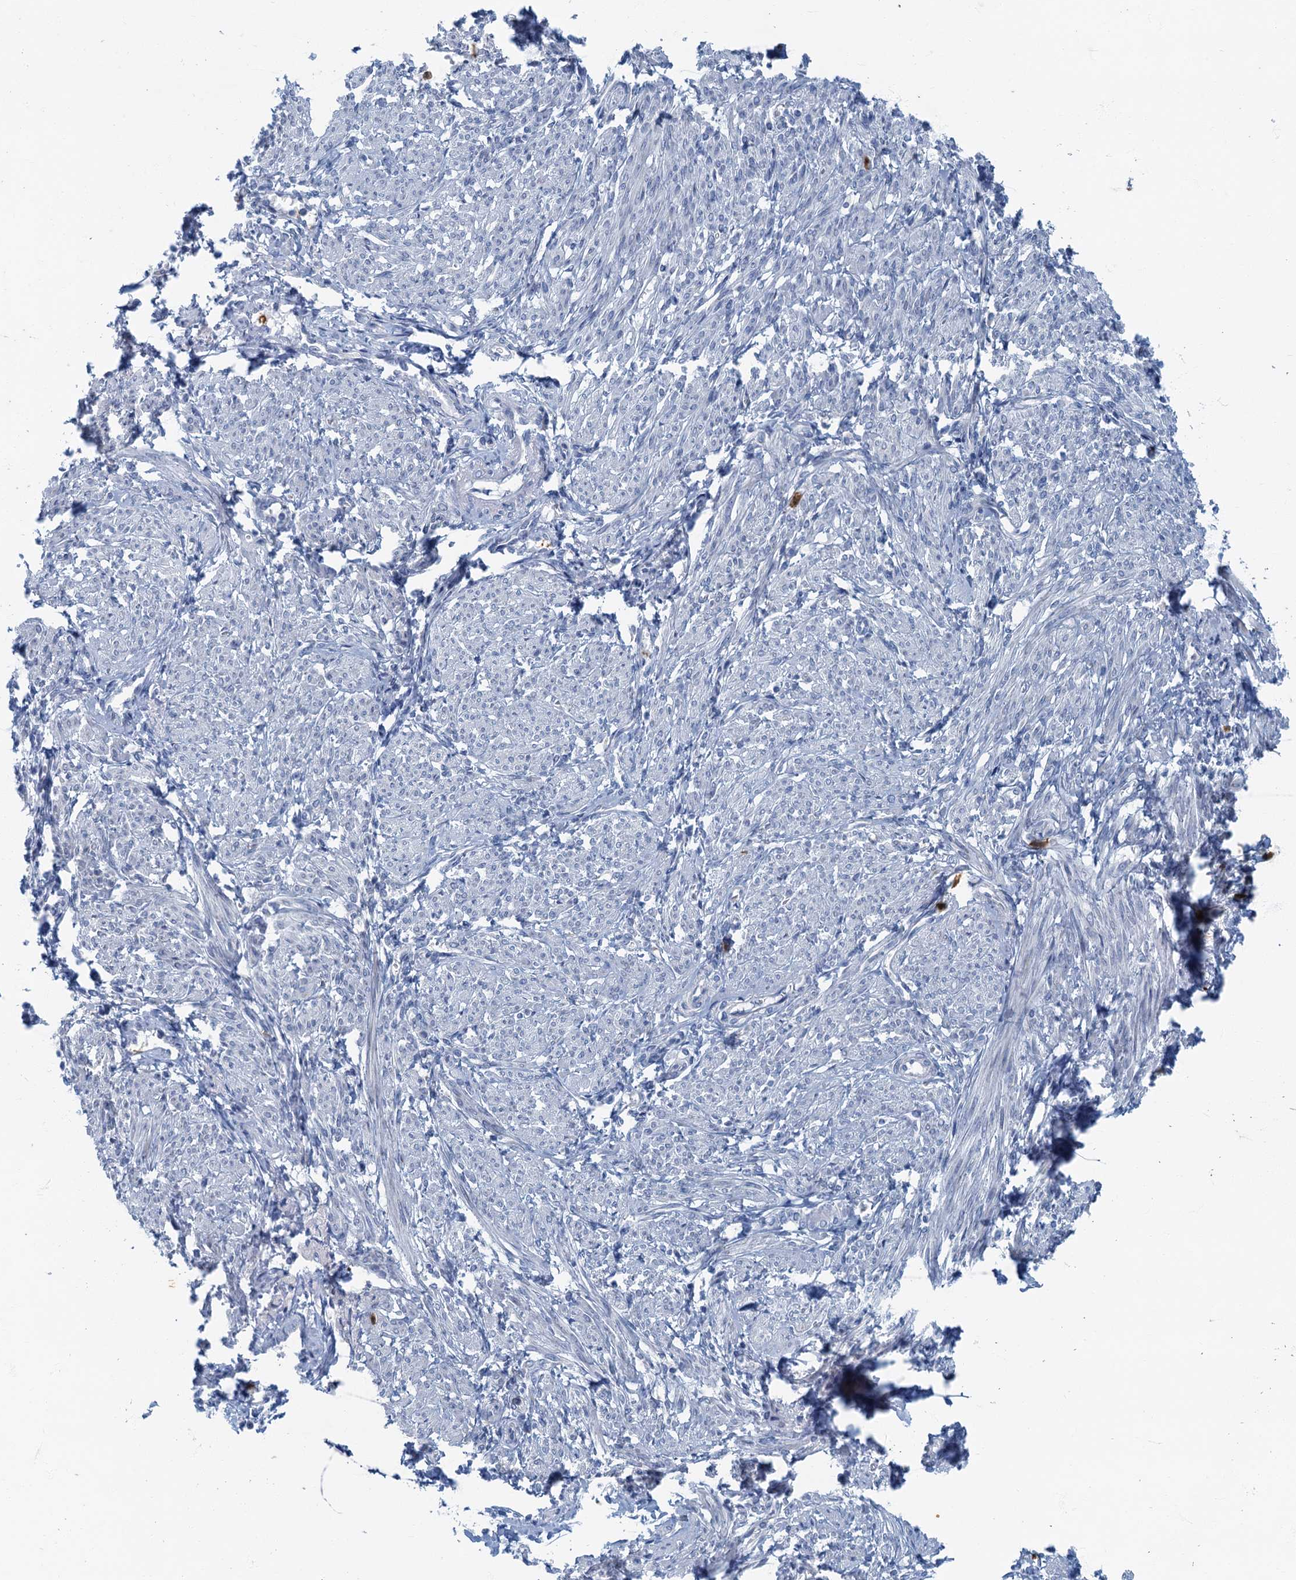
{"staining": {"intensity": "negative", "quantity": "none", "location": "none"}, "tissue": "smooth muscle", "cell_type": "Smooth muscle cells", "image_type": "normal", "snomed": [{"axis": "morphology", "description": "Normal tissue, NOS"}, {"axis": "topography", "description": "Smooth muscle"}], "caption": "This is a histopathology image of immunohistochemistry (IHC) staining of benign smooth muscle, which shows no staining in smooth muscle cells.", "gene": "ANKDD1A", "patient": {"sex": "female", "age": 39}}